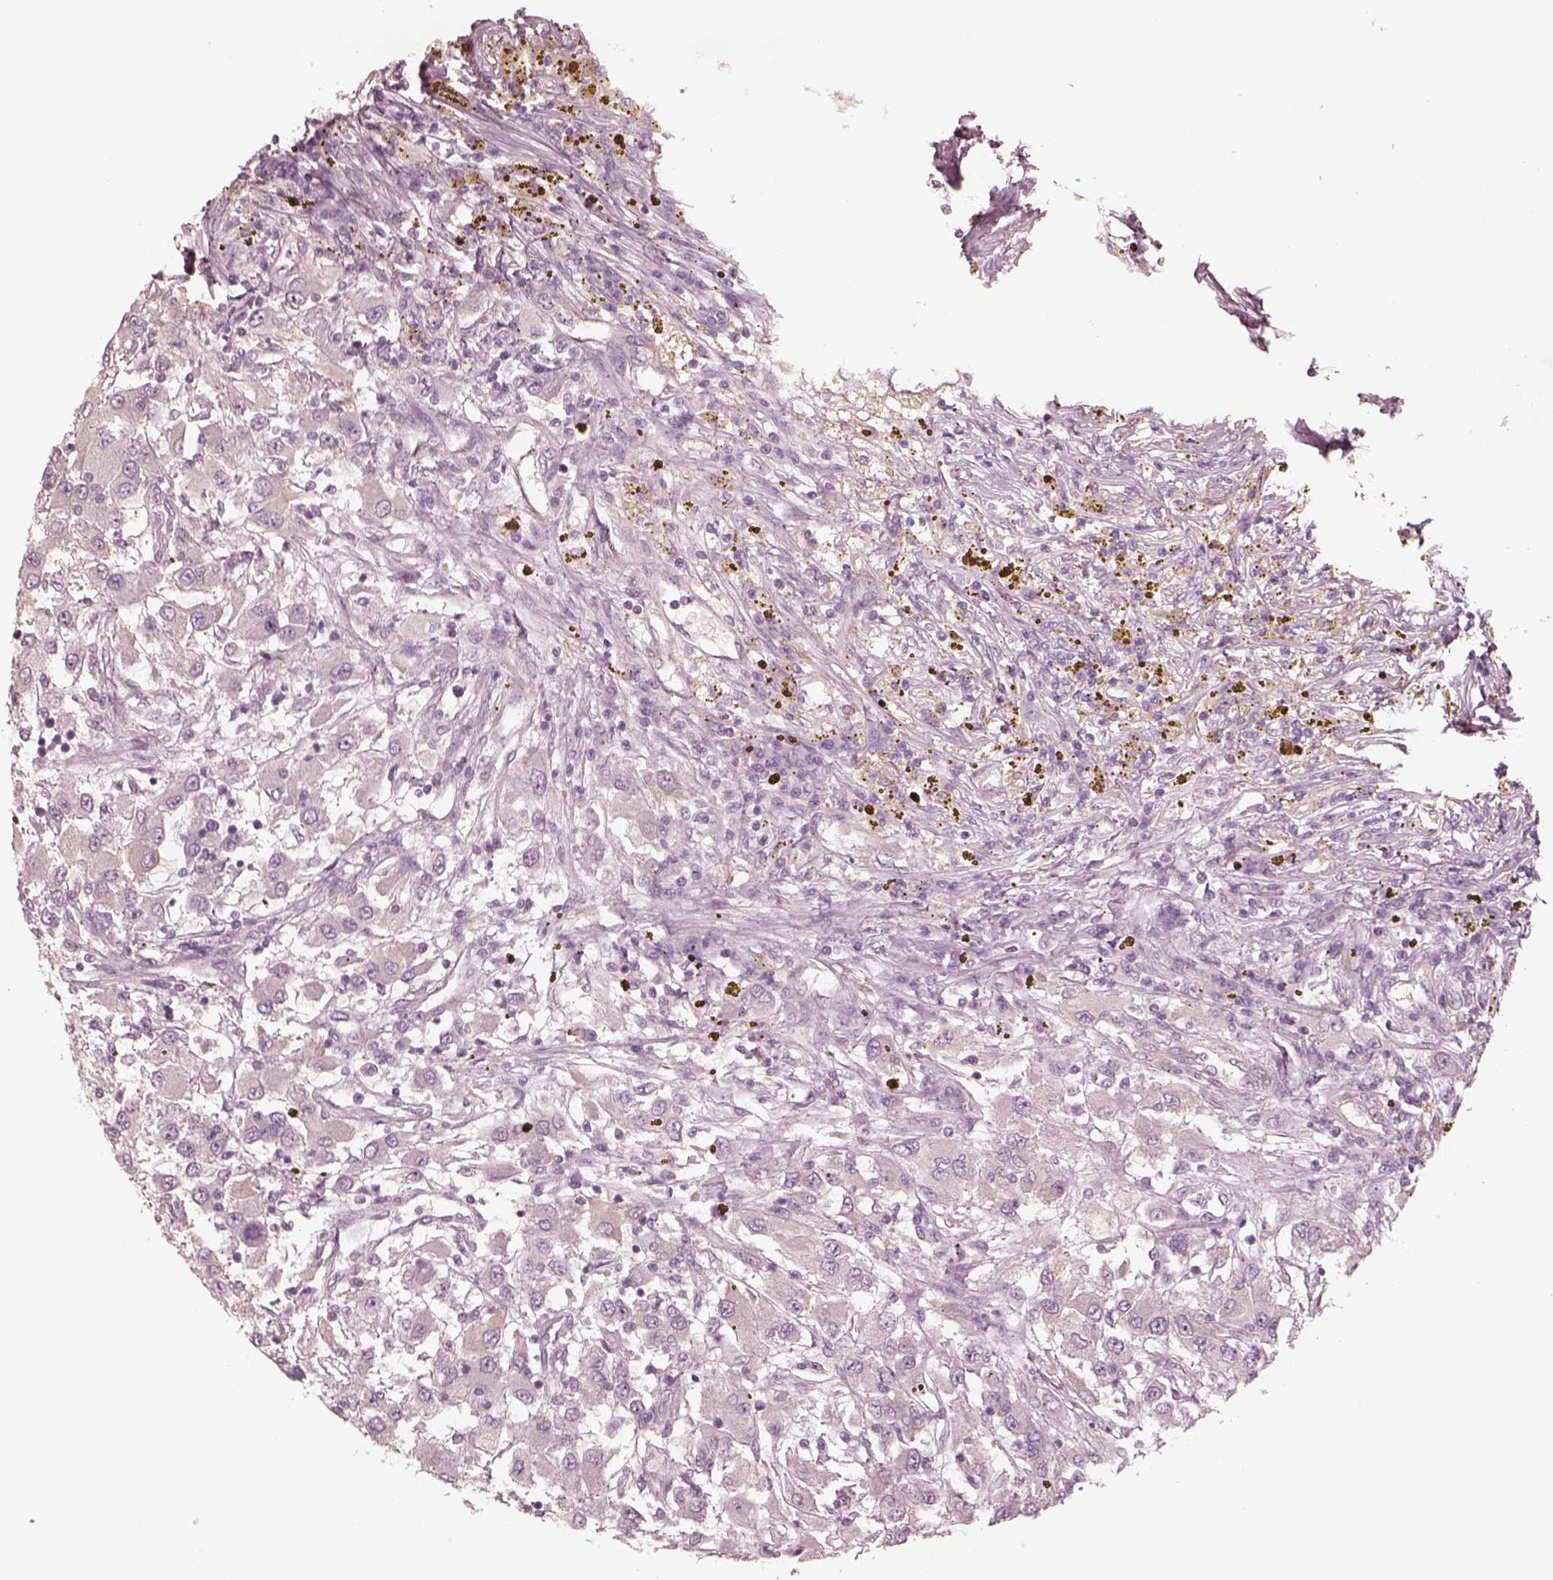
{"staining": {"intensity": "negative", "quantity": "none", "location": "none"}, "tissue": "renal cancer", "cell_type": "Tumor cells", "image_type": "cancer", "snomed": [{"axis": "morphology", "description": "Adenocarcinoma, NOS"}, {"axis": "topography", "description": "Kidney"}], "caption": "Immunohistochemistry (IHC) of adenocarcinoma (renal) exhibits no expression in tumor cells.", "gene": "DNAAF9", "patient": {"sex": "female", "age": 67}}